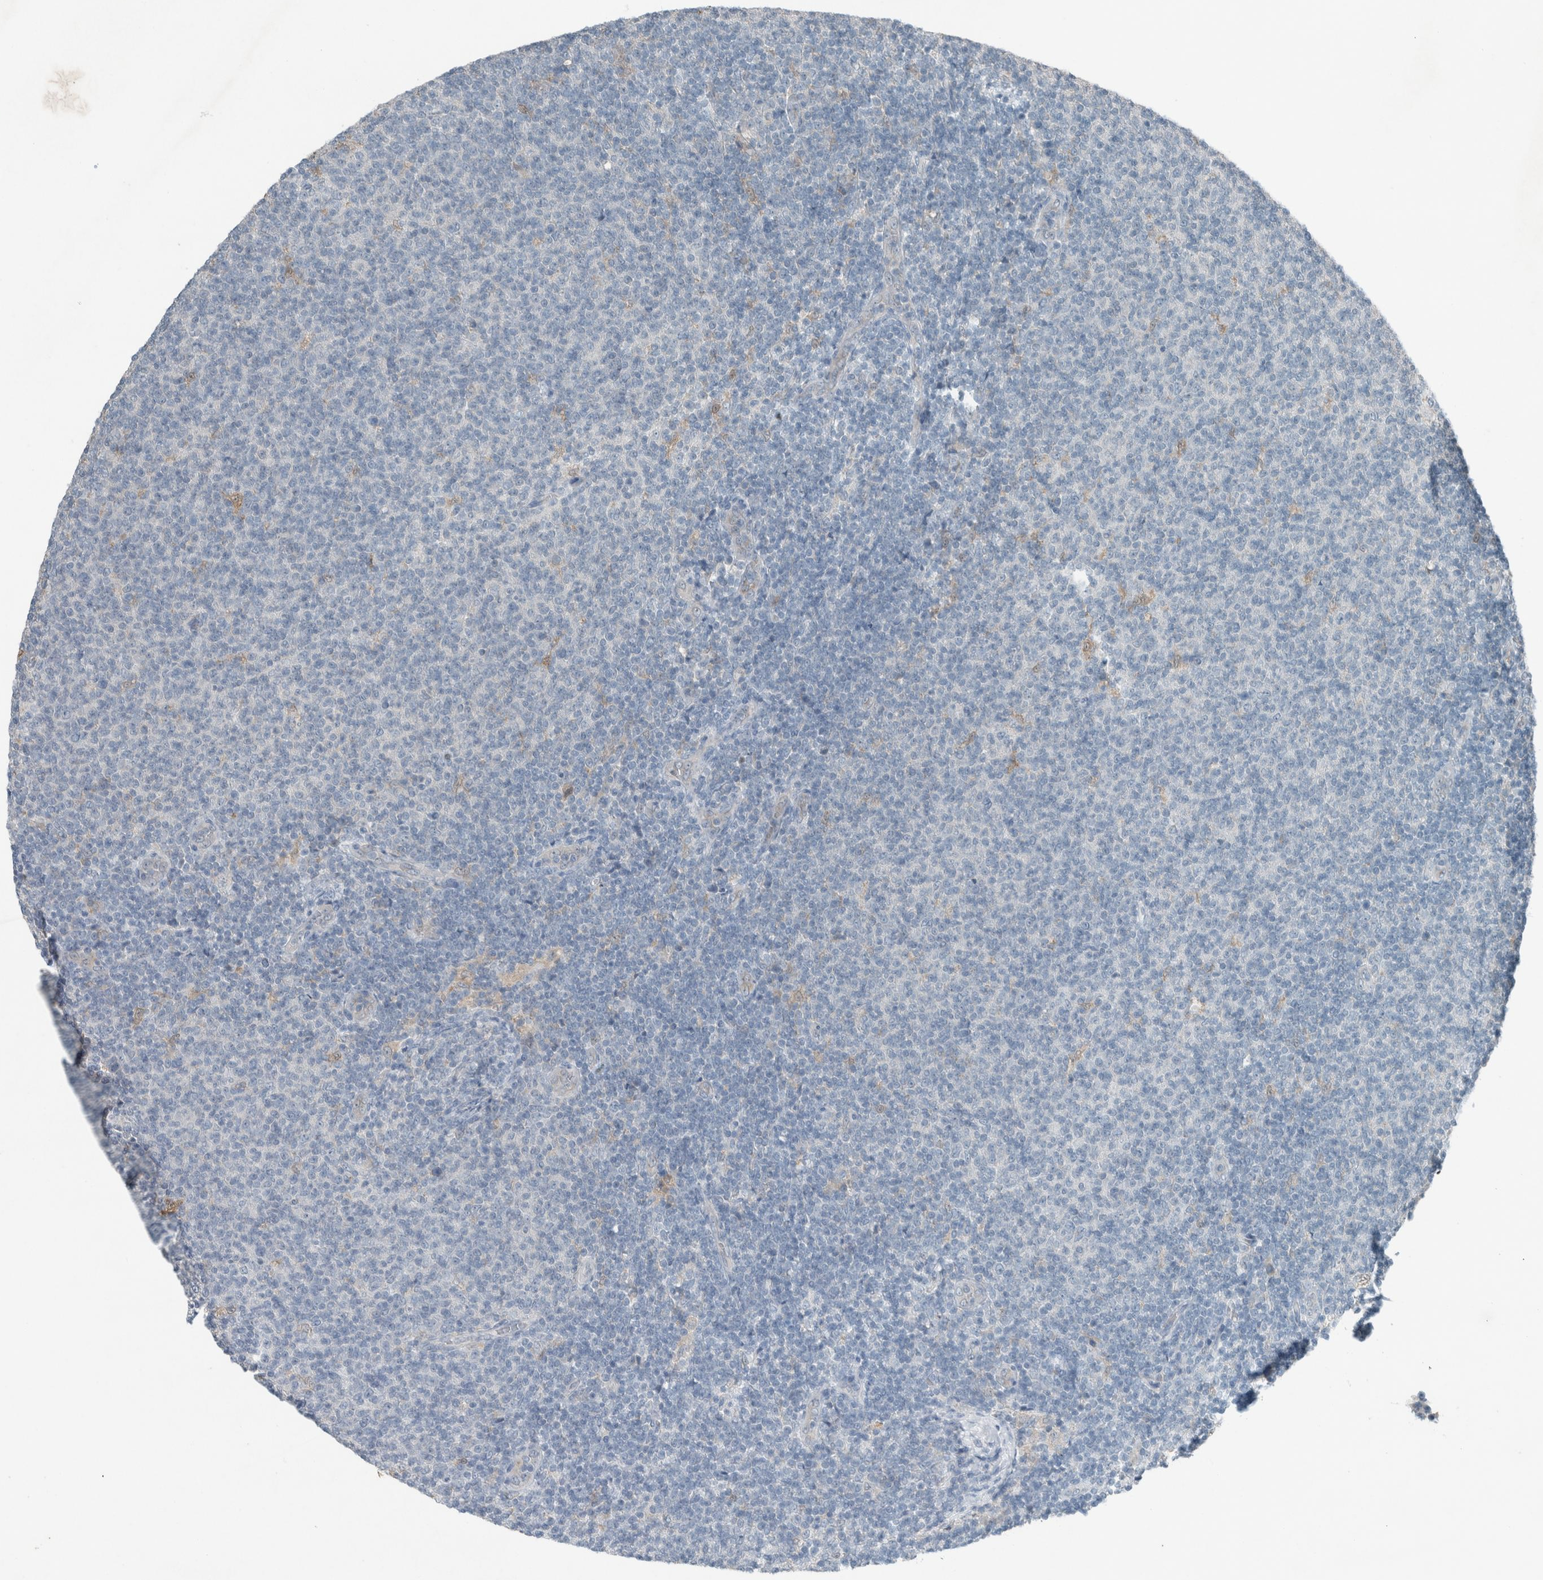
{"staining": {"intensity": "negative", "quantity": "none", "location": "none"}, "tissue": "lymphoma", "cell_type": "Tumor cells", "image_type": "cancer", "snomed": [{"axis": "morphology", "description": "Malignant lymphoma, non-Hodgkin's type, Low grade"}, {"axis": "topography", "description": "Lymph node"}], "caption": "Immunohistochemistry micrograph of human malignant lymphoma, non-Hodgkin's type (low-grade) stained for a protein (brown), which displays no positivity in tumor cells.", "gene": "RALGDS", "patient": {"sex": "male", "age": 66}}